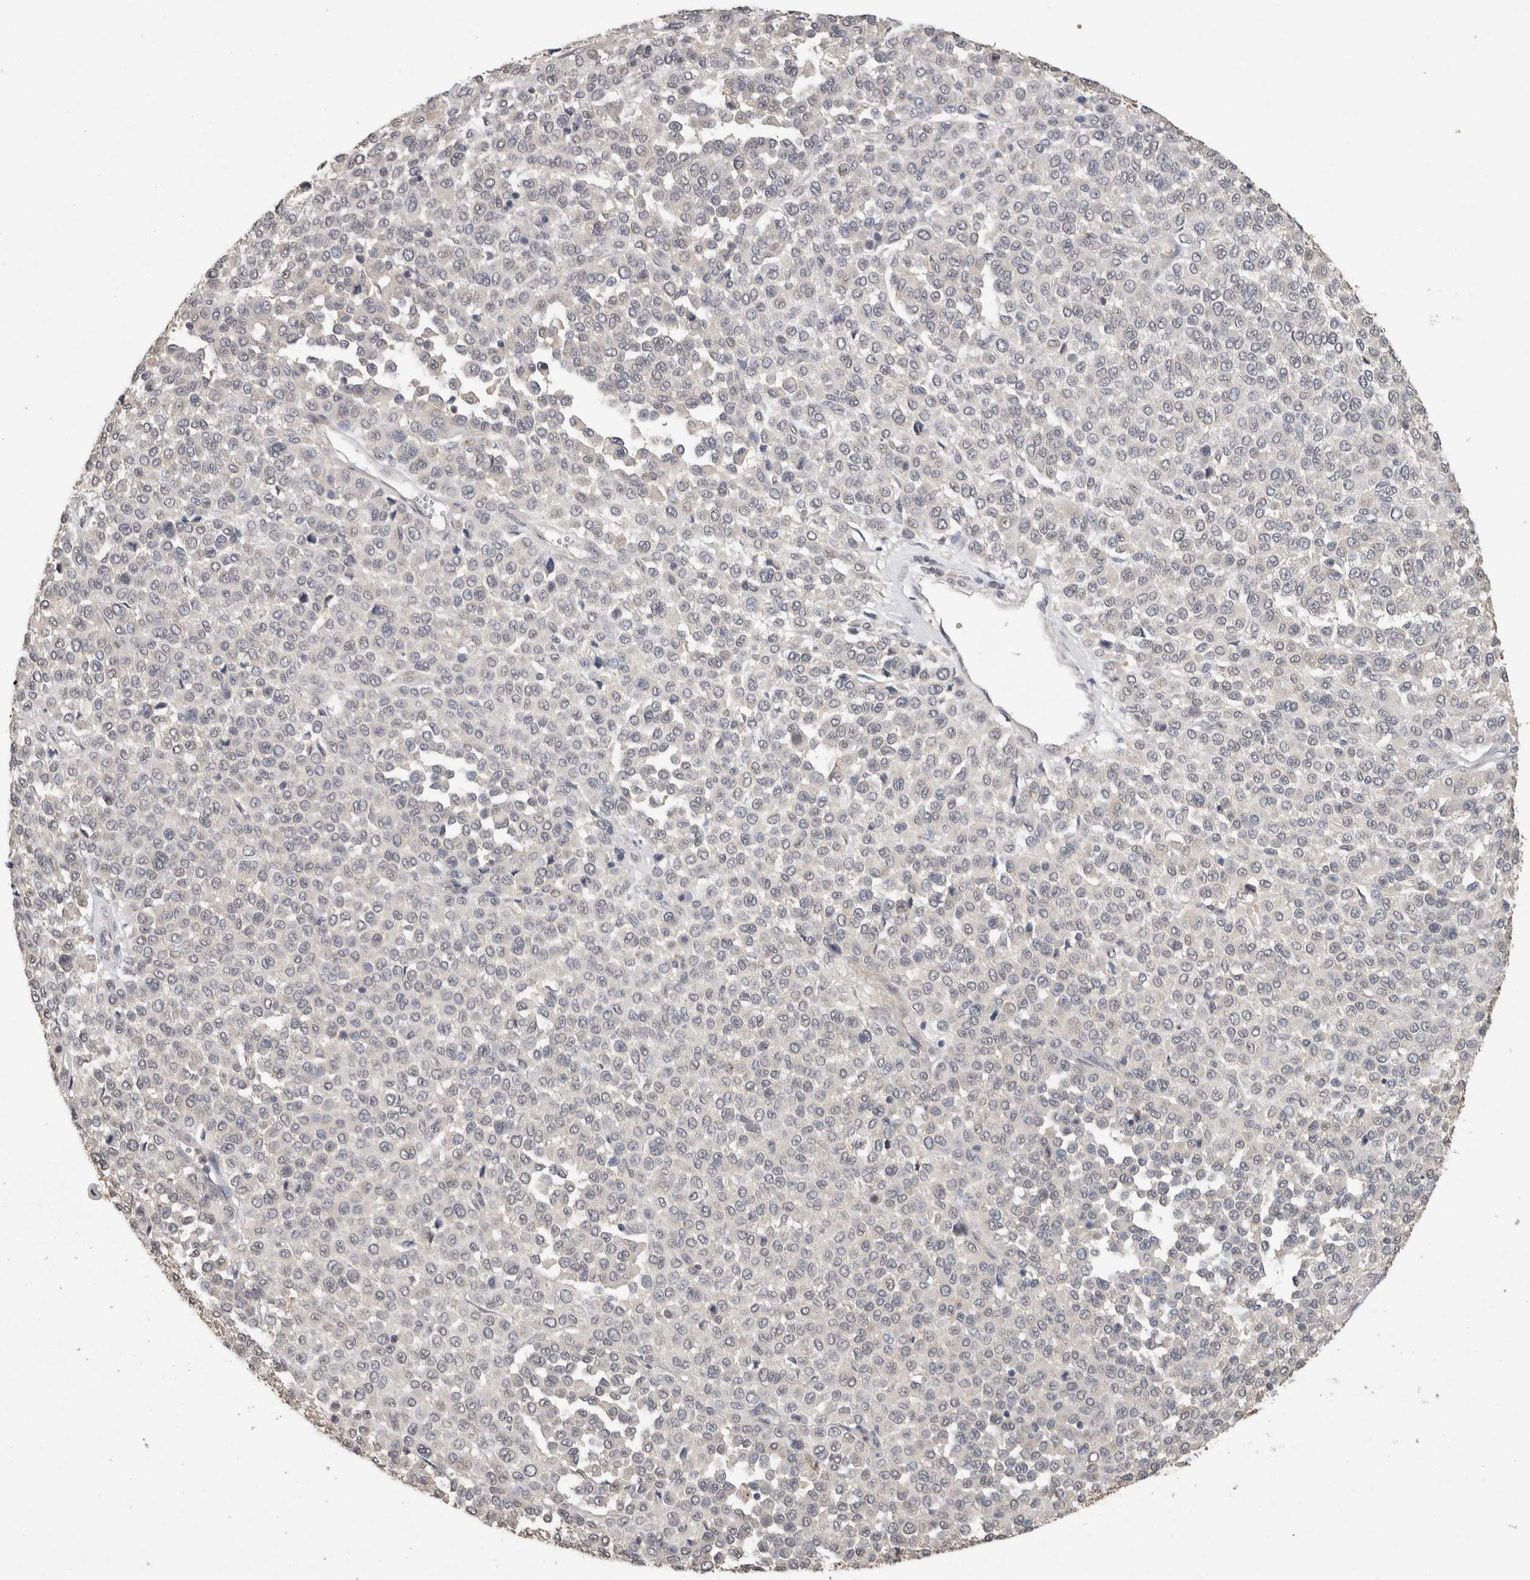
{"staining": {"intensity": "negative", "quantity": "none", "location": "none"}, "tissue": "melanoma", "cell_type": "Tumor cells", "image_type": "cancer", "snomed": [{"axis": "morphology", "description": "Malignant melanoma, Metastatic site"}, {"axis": "topography", "description": "Pancreas"}], "caption": "Melanoma stained for a protein using immunohistochemistry (IHC) displays no positivity tumor cells.", "gene": "CYSRT1", "patient": {"sex": "female", "age": 30}}